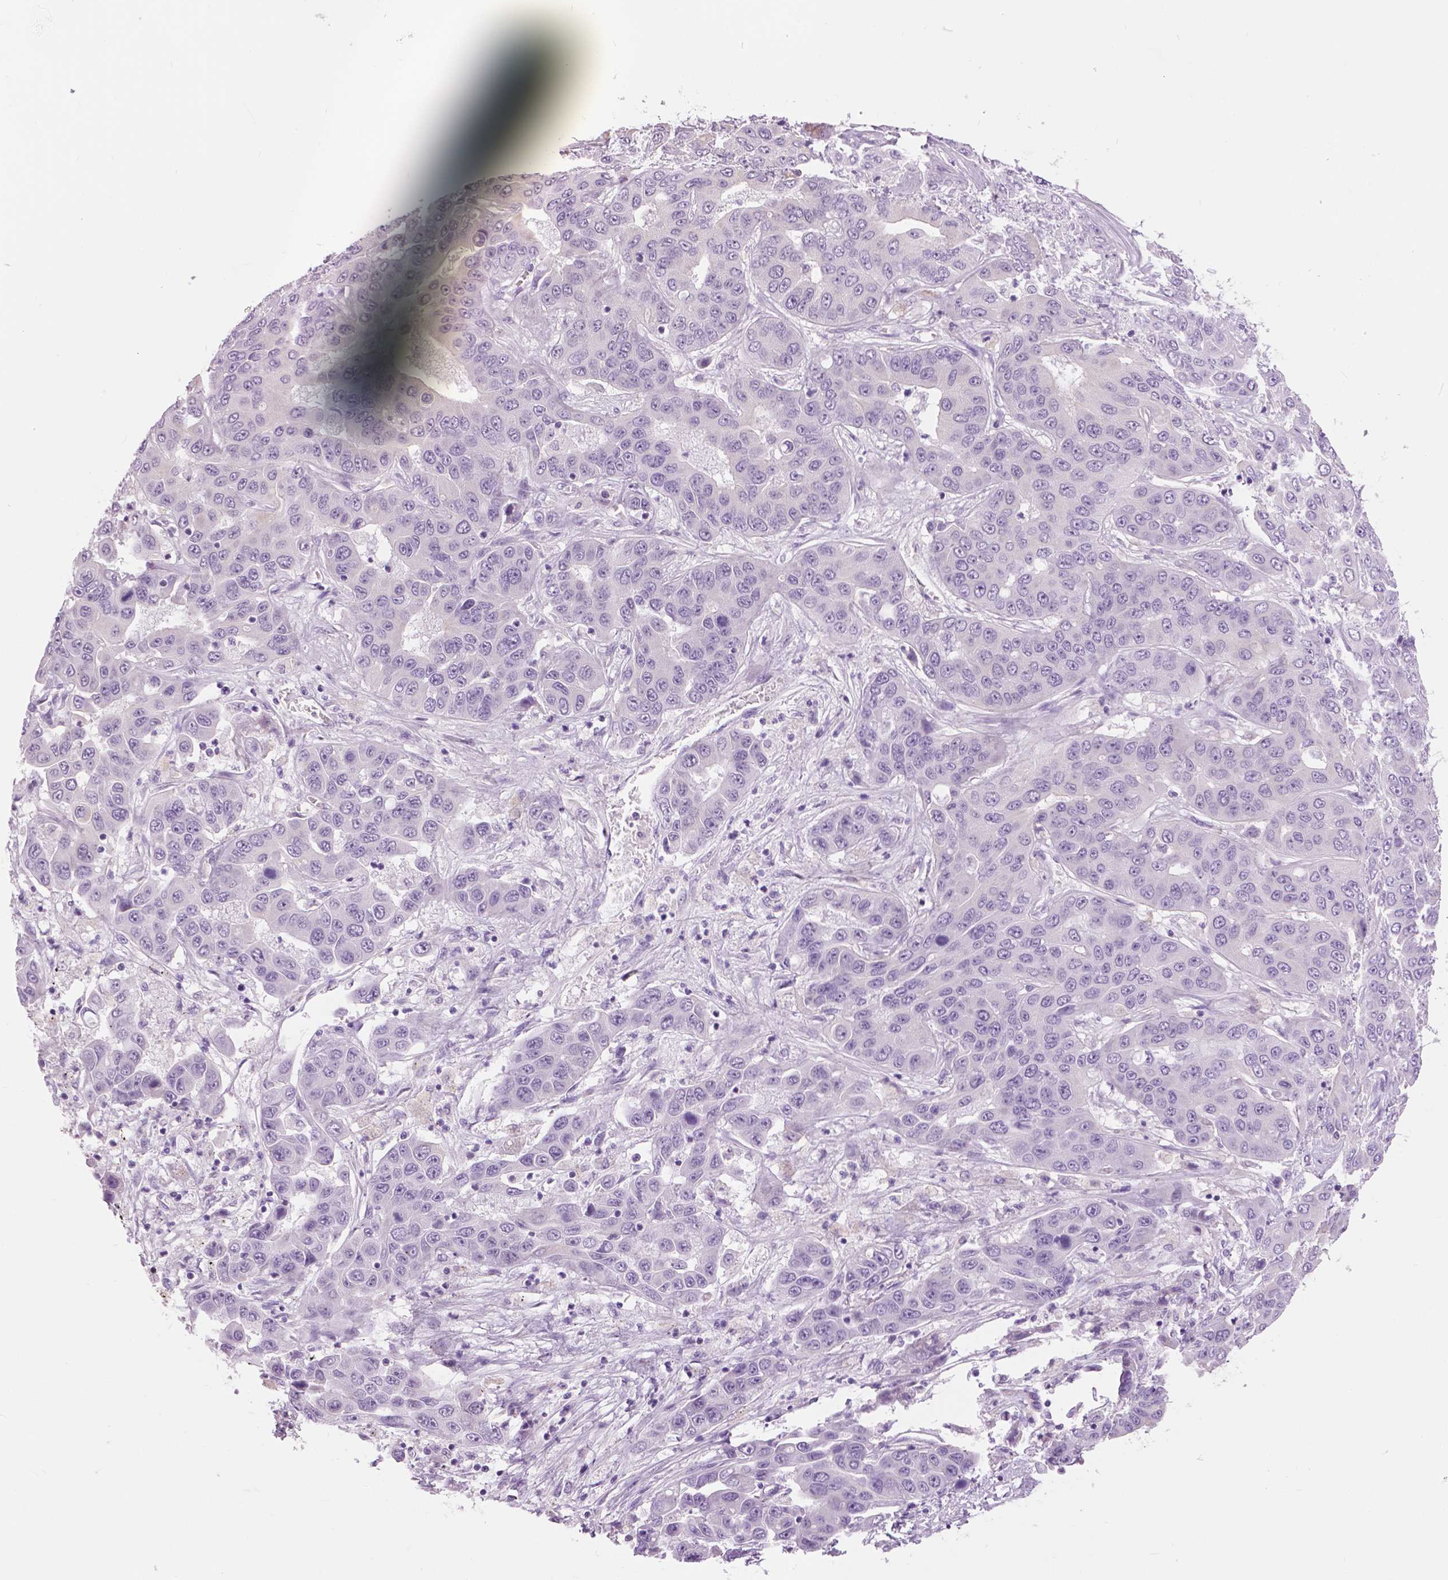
{"staining": {"intensity": "negative", "quantity": "none", "location": "none"}, "tissue": "liver cancer", "cell_type": "Tumor cells", "image_type": "cancer", "snomed": [{"axis": "morphology", "description": "Cholangiocarcinoma"}, {"axis": "topography", "description": "Liver"}], "caption": "DAB immunohistochemical staining of liver cholangiocarcinoma exhibits no significant expression in tumor cells.", "gene": "MYOM1", "patient": {"sex": "female", "age": 52}}